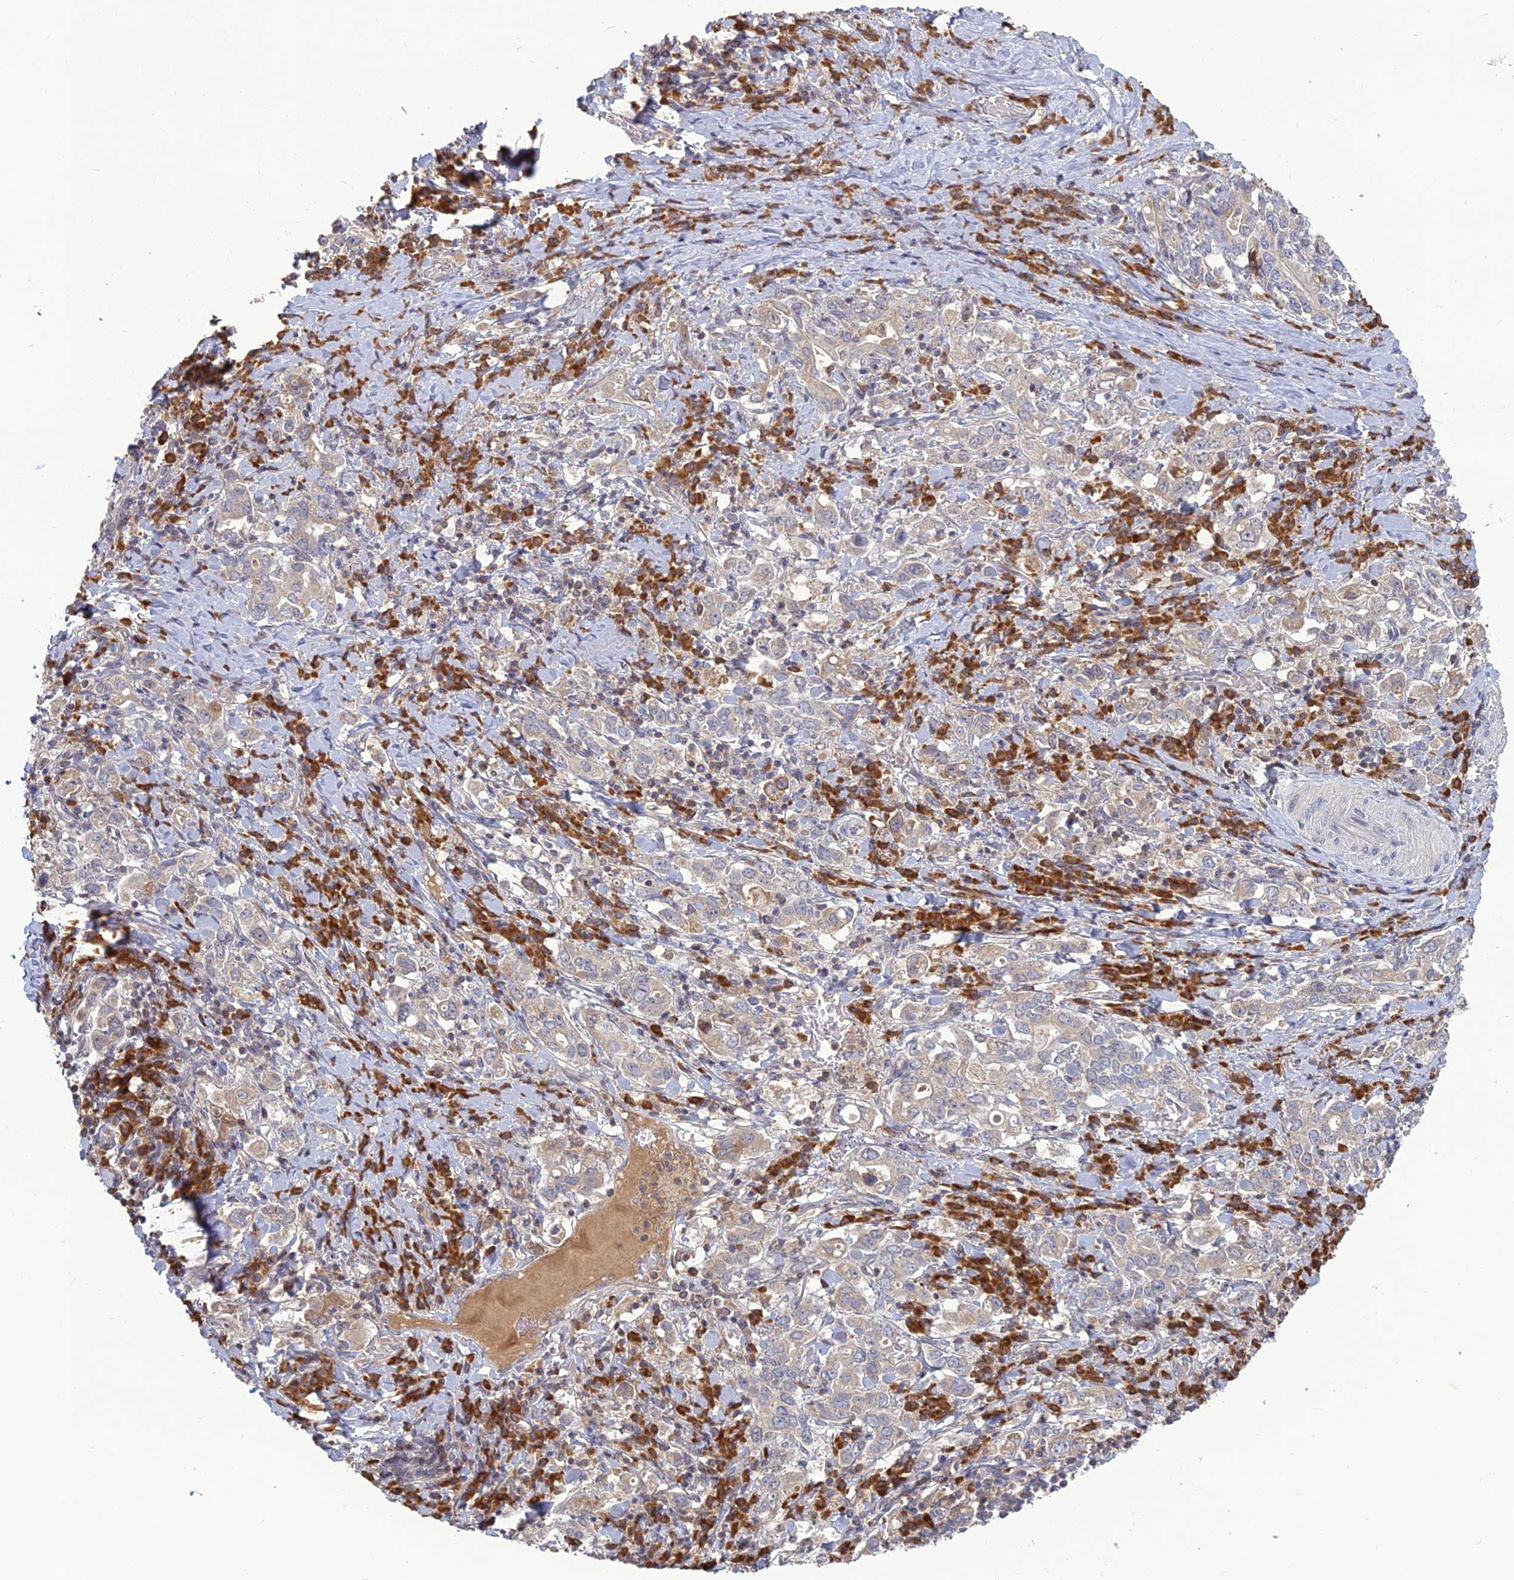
{"staining": {"intensity": "weak", "quantity": "<25%", "location": "cytoplasmic/membranous"}, "tissue": "stomach cancer", "cell_type": "Tumor cells", "image_type": "cancer", "snomed": [{"axis": "morphology", "description": "Adenocarcinoma, NOS"}, {"axis": "topography", "description": "Stomach, upper"}, {"axis": "topography", "description": "Stomach"}], "caption": "An immunohistochemistry image of stomach adenocarcinoma is shown. There is no staining in tumor cells of stomach adenocarcinoma.", "gene": "TMEM208", "patient": {"sex": "male", "age": 62}}